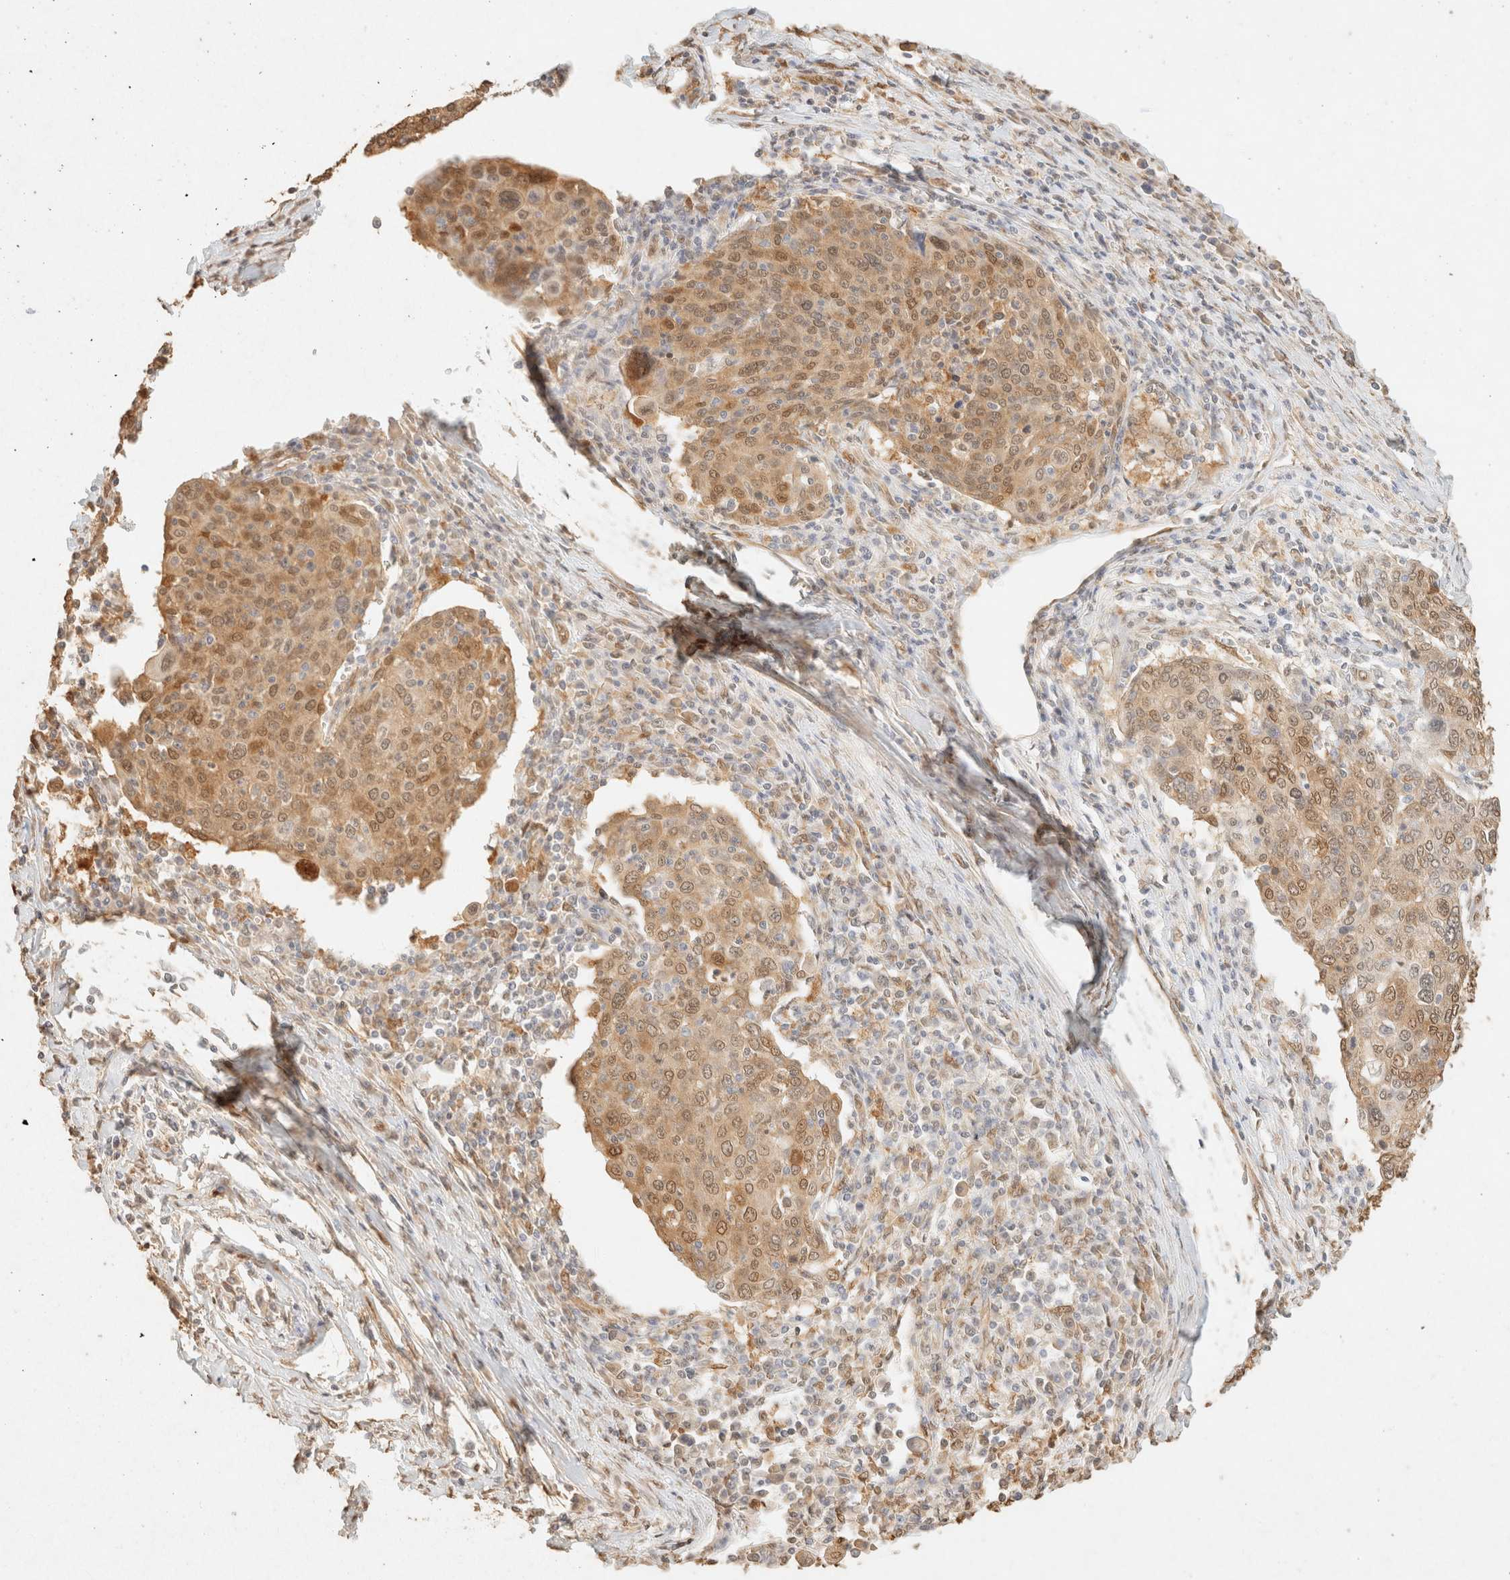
{"staining": {"intensity": "moderate", "quantity": ">75%", "location": "cytoplasmic/membranous,nuclear"}, "tissue": "cervical cancer", "cell_type": "Tumor cells", "image_type": "cancer", "snomed": [{"axis": "morphology", "description": "Squamous cell carcinoma, NOS"}, {"axis": "topography", "description": "Cervix"}], "caption": "Human squamous cell carcinoma (cervical) stained with a brown dye shows moderate cytoplasmic/membranous and nuclear positive staining in about >75% of tumor cells.", "gene": "S100A13", "patient": {"sex": "female", "age": 40}}